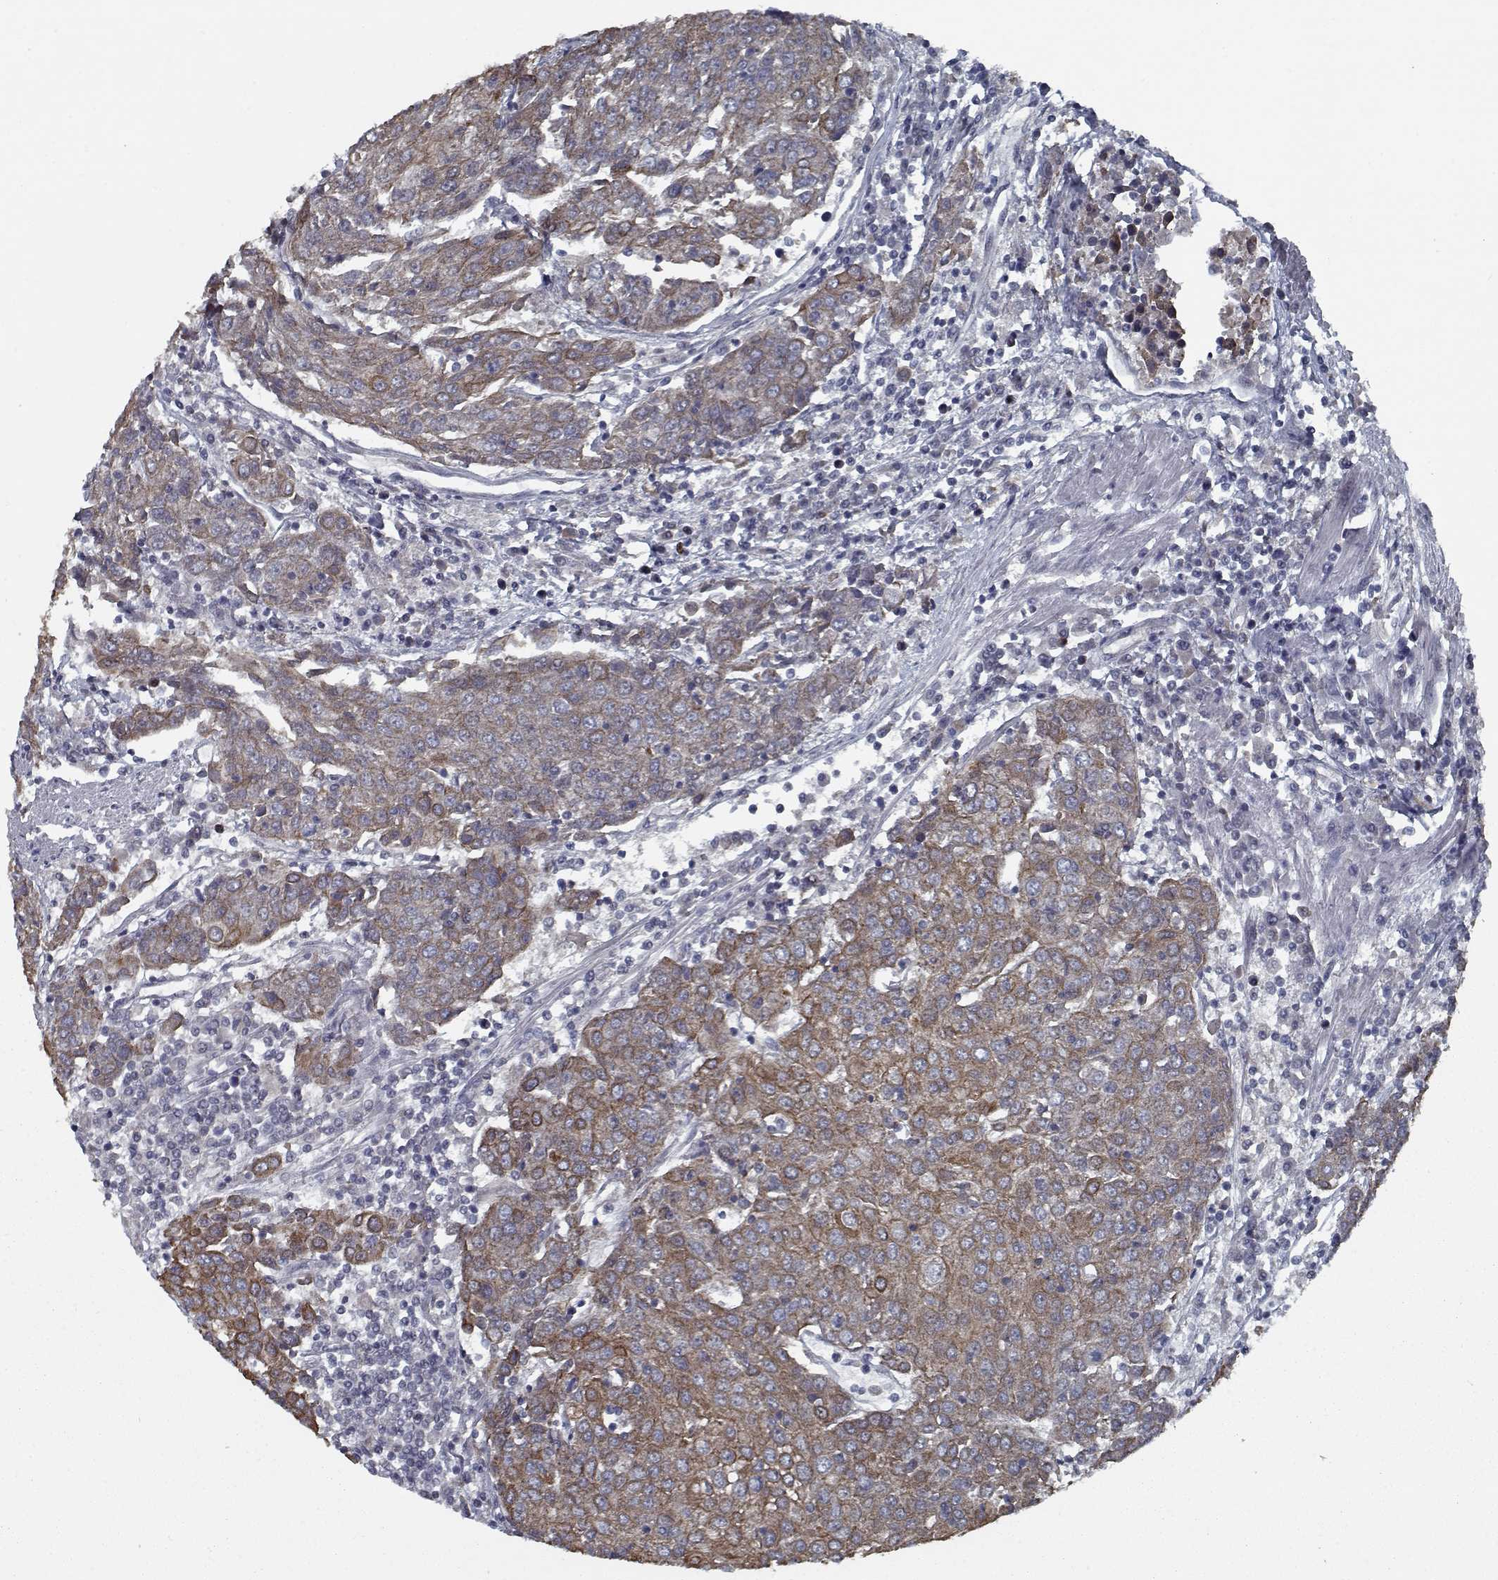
{"staining": {"intensity": "moderate", "quantity": ">75%", "location": "cytoplasmic/membranous"}, "tissue": "urothelial cancer", "cell_type": "Tumor cells", "image_type": "cancer", "snomed": [{"axis": "morphology", "description": "Urothelial carcinoma, High grade"}, {"axis": "topography", "description": "Urinary bladder"}], "caption": "Brown immunohistochemical staining in high-grade urothelial carcinoma displays moderate cytoplasmic/membranous staining in approximately >75% of tumor cells. The protein of interest is shown in brown color, while the nuclei are stained blue.", "gene": "NLK", "patient": {"sex": "female", "age": 85}}